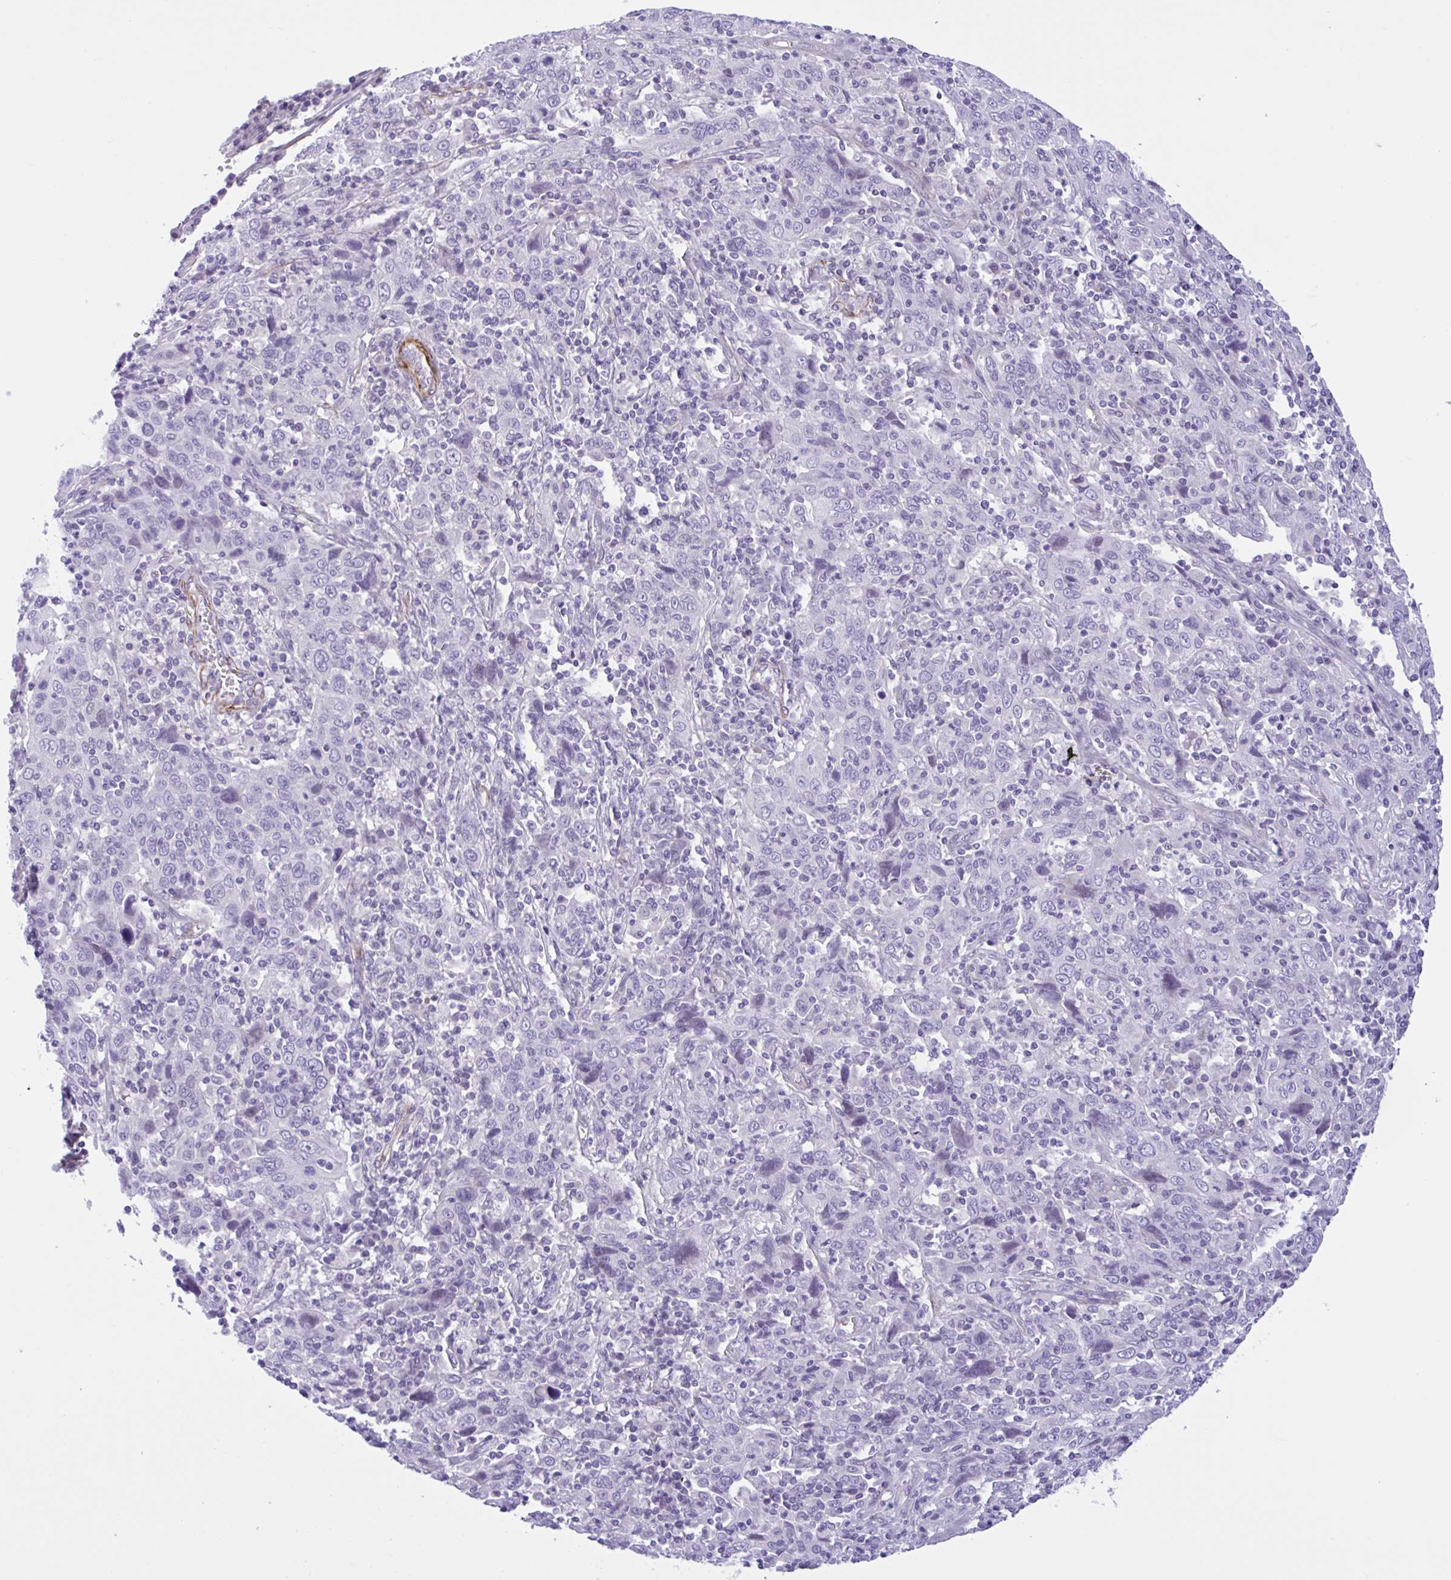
{"staining": {"intensity": "negative", "quantity": "none", "location": "none"}, "tissue": "cervical cancer", "cell_type": "Tumor cells", "image_type": "cancer", "snomed": [{"axis": "morphology", "description": "Squamous cell carcinoma, NOS"}, {"axis": "topography", "description": "Cervix"}], "caption": "Immunohistochemistry (IHC) of cervical cancer (squamous cell carcinoma) demonstrates no expression in tumor cells. (Stains: DAB (3,3'-diaminobenzidine) immunohistochemistry with hematoxylin counter stain, Microscopy: brightfield microscopy at high magnification).", "gene": "AHCYL2", "patient": {"sex": "female", "age": 46}}